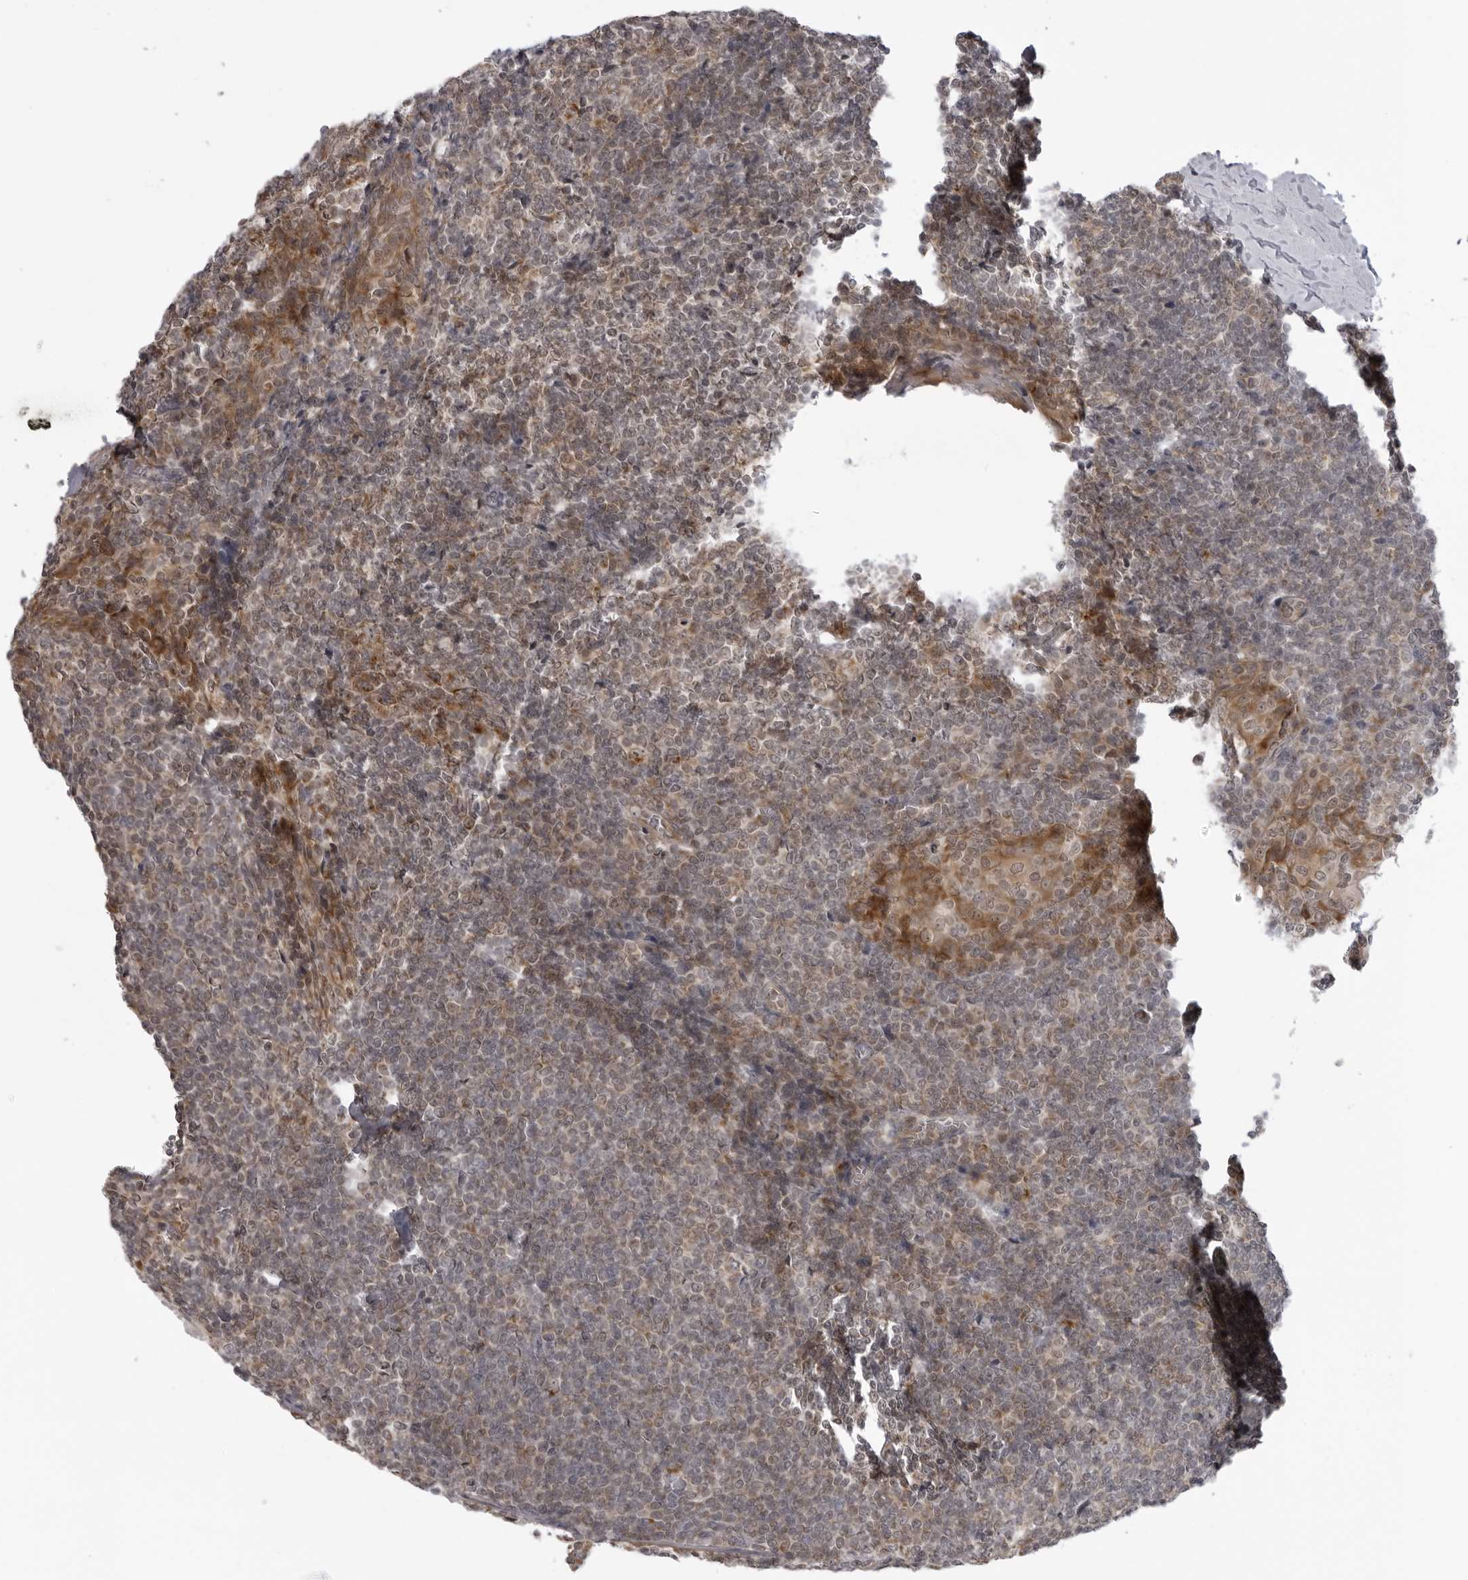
{"staining": {"intensity": "moderate", "quantity": ">75%", "location": "cytoplasmic/membranous"}, "tissue": "tonsil", "cell_type": "Germinal center cells", "image_type": "normal", "snomed": [{"axis": "morphology", "description": "Normal tissue, NOS"}, {"axis": "topography", "description": "Tonsil"}], "caption": "Protein positivity by immunohistochemistry reveals moderate cytoplasmic/membranous staining in about >75% of germinal center cells in benign tonsil. (Brightfield microscopy of DAB IHC at high magnification).", "gene": "MRPS15", "patient": {"sex": "male", "age": 37}}